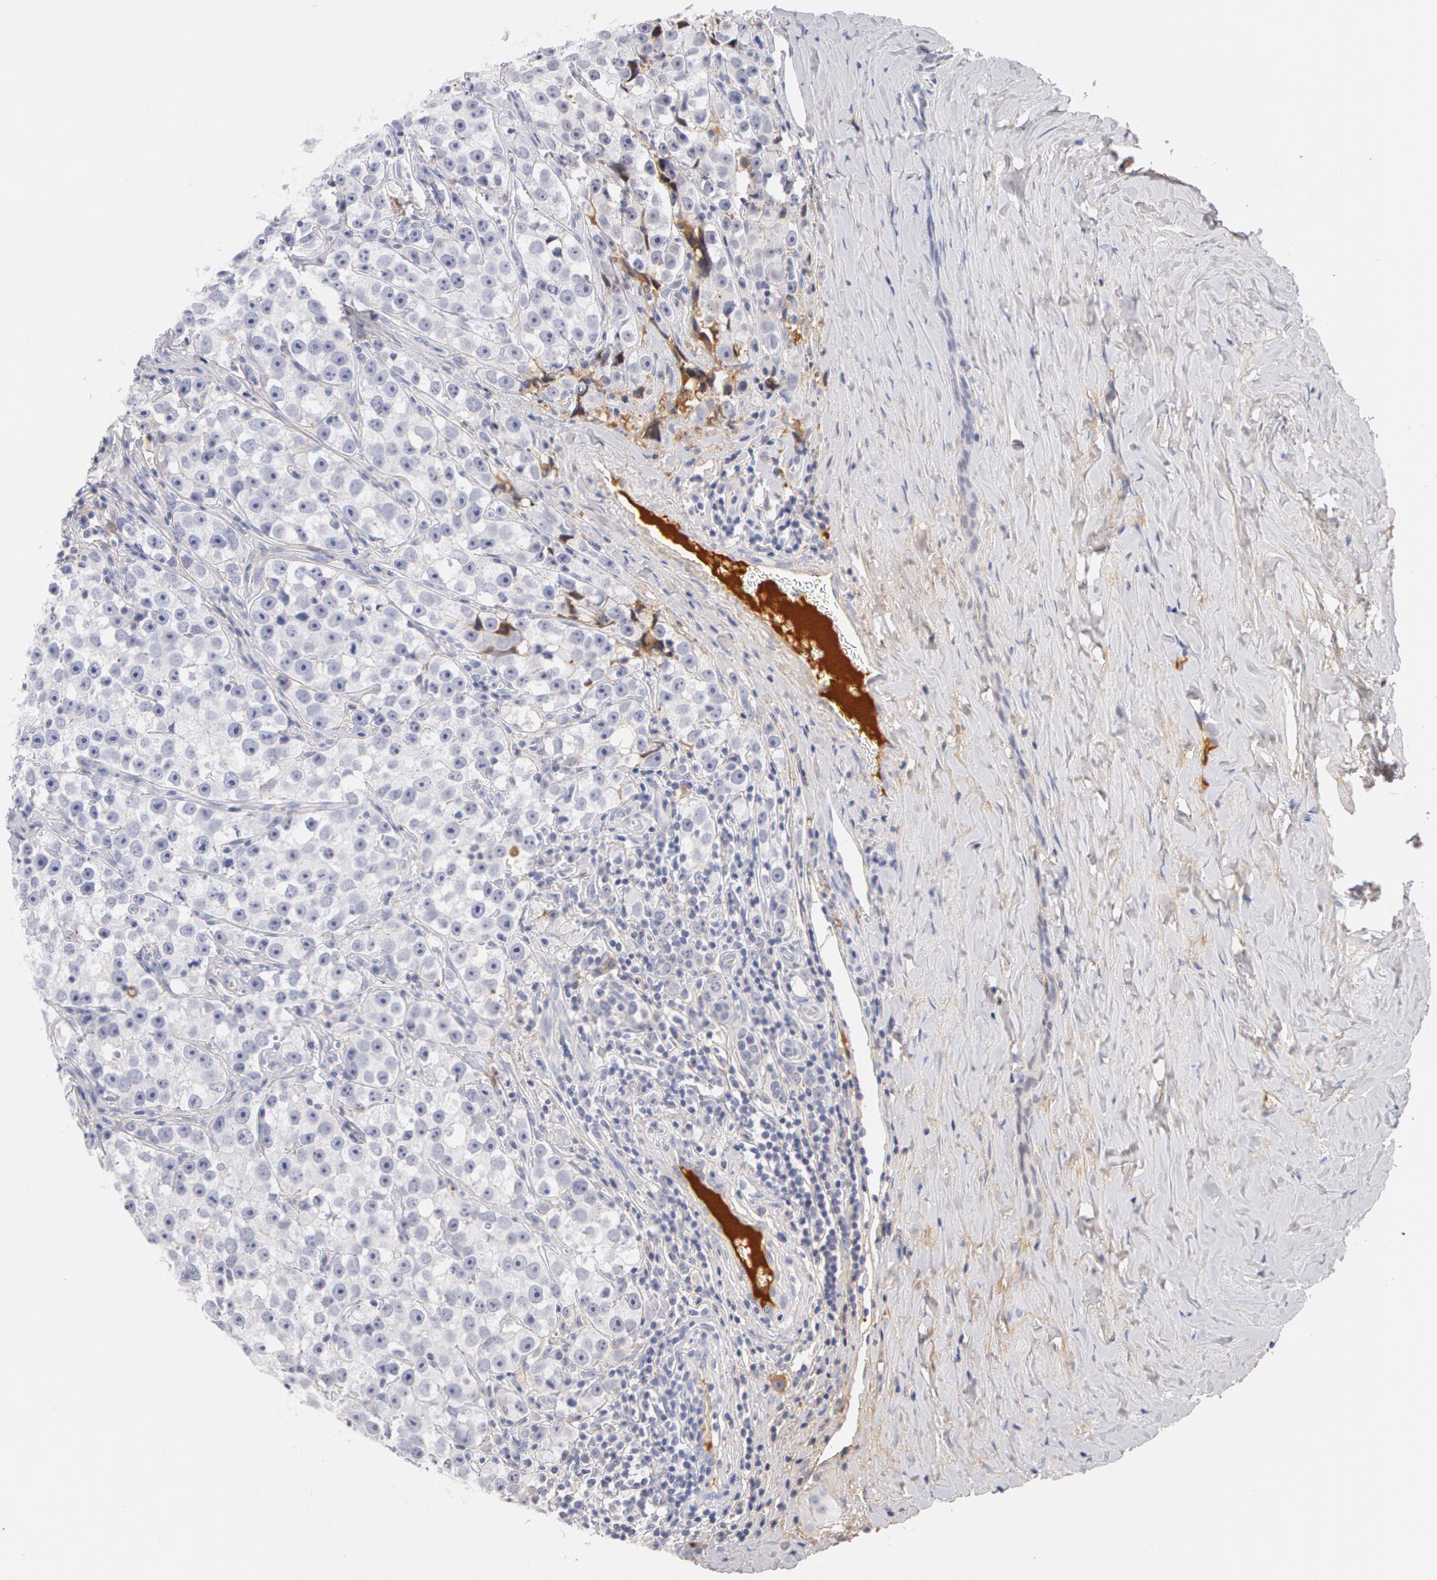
{"staining": {"intensity": "negative", "quantity": "none", "location": "none"}, "tissue": "testis cancer", "cell_type": "Tumor cells", "image_type": "cancer", "snomed": [{"axis": "morphology", "description": "Seminoma, NOS"}, {"axis": "topography", "description": "Testis"}], "caption": "This is an IHC histopathology image of human testis cancer (seminoma). There is no expression in tumor cells.", "gene": "GC", "patient": {"sex": "male", "age": 32}}